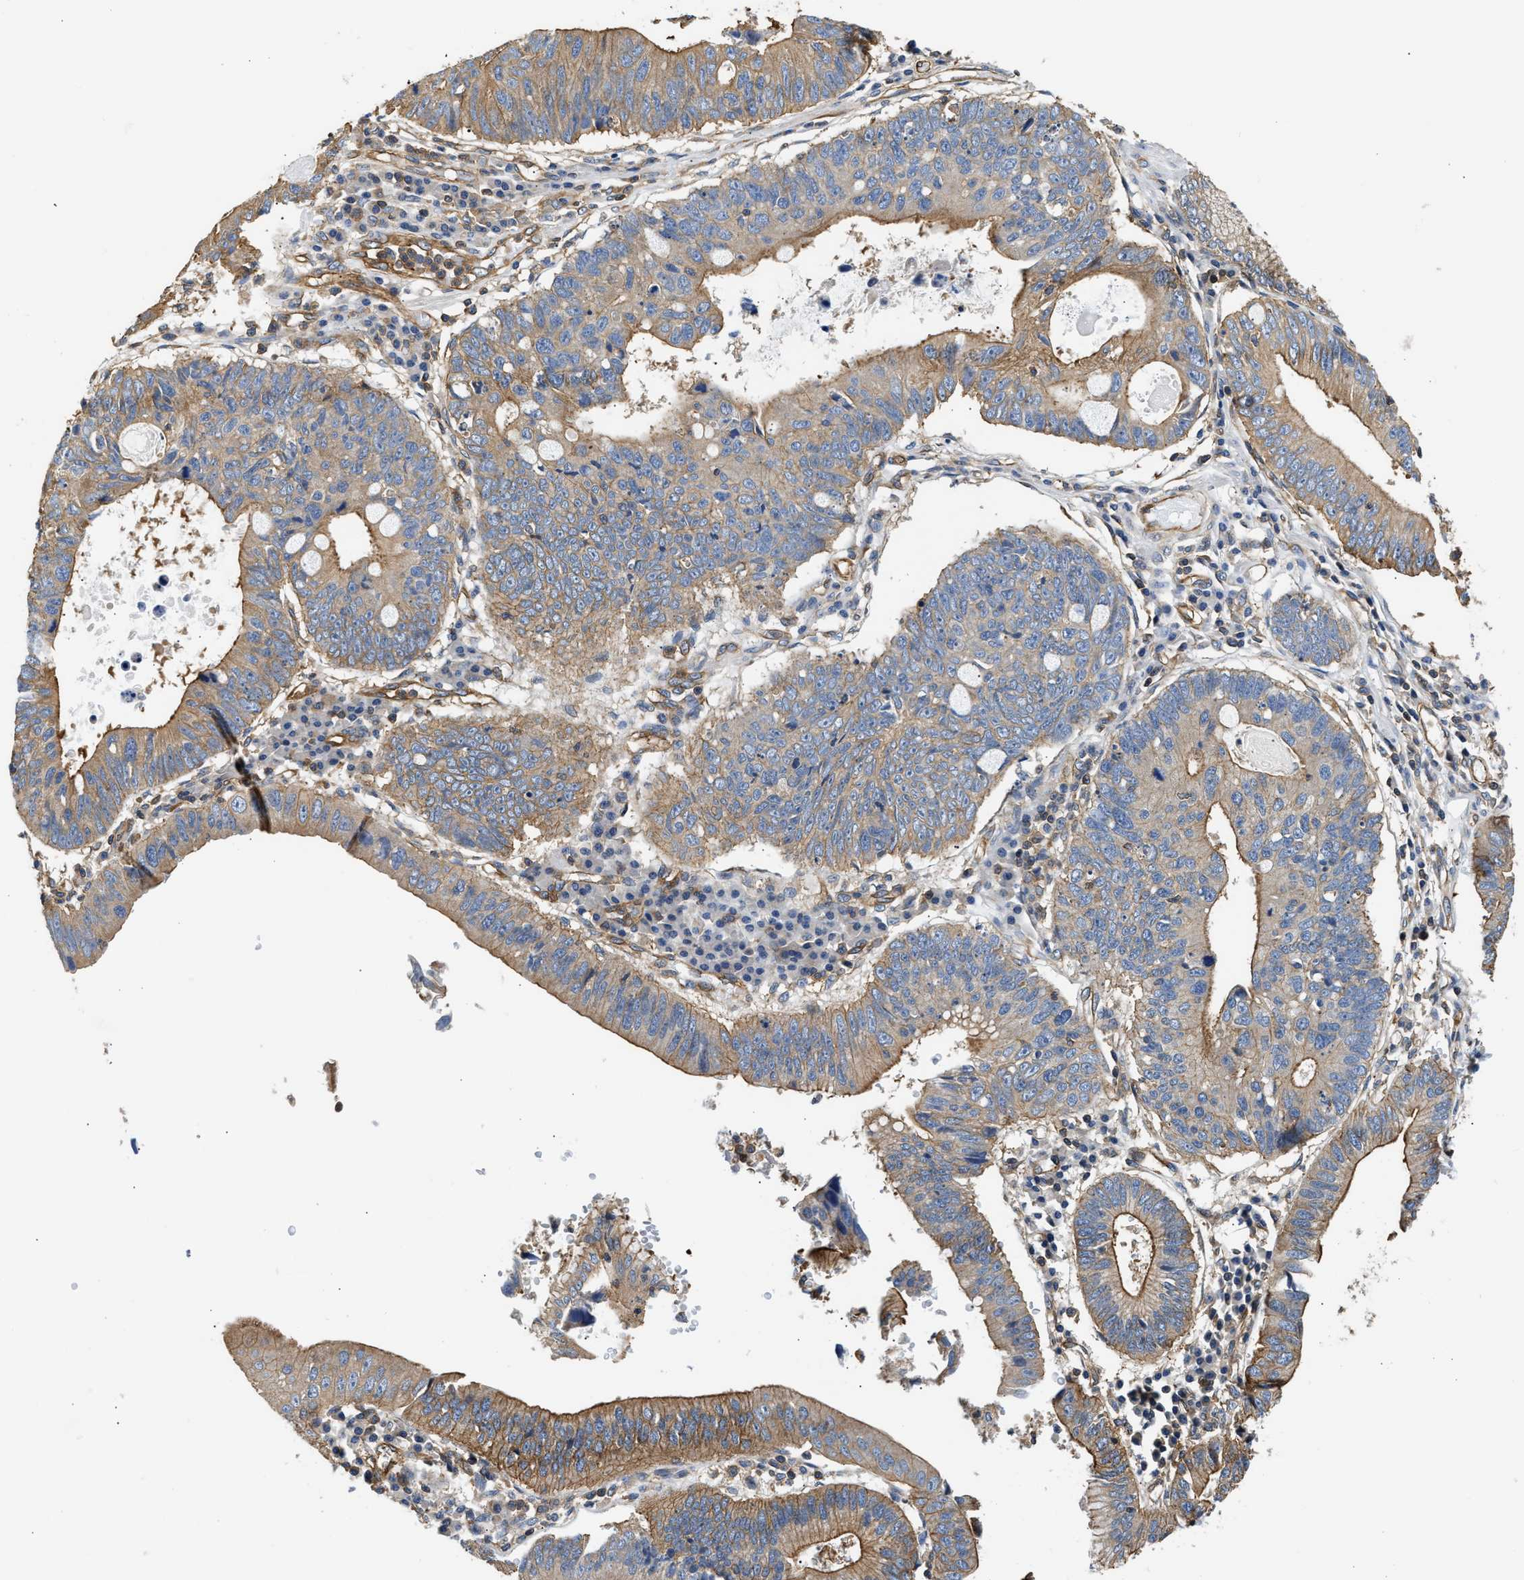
{"staining": {"intensity": "moderate", "quantity": ">75%", "location": "cytoplasmic/membranous"}, "tissue": "stomach cancer", "cell_type": "Tumor cells", "image_type": "cancer", "snomed": [{"axis": "morphology", "description": "Adenocarcinoma, NOS"}, {"axis": "topography", "description": "Stomach"}], "caption": "The micrograph shows a brown stain indicating the presence of a protein in the cytoplasmic/membranous of tumor cells in stomach adenocarcinoma.", "gene": "SAMD9L", "patient": {"sex": "male", "age": 59}}